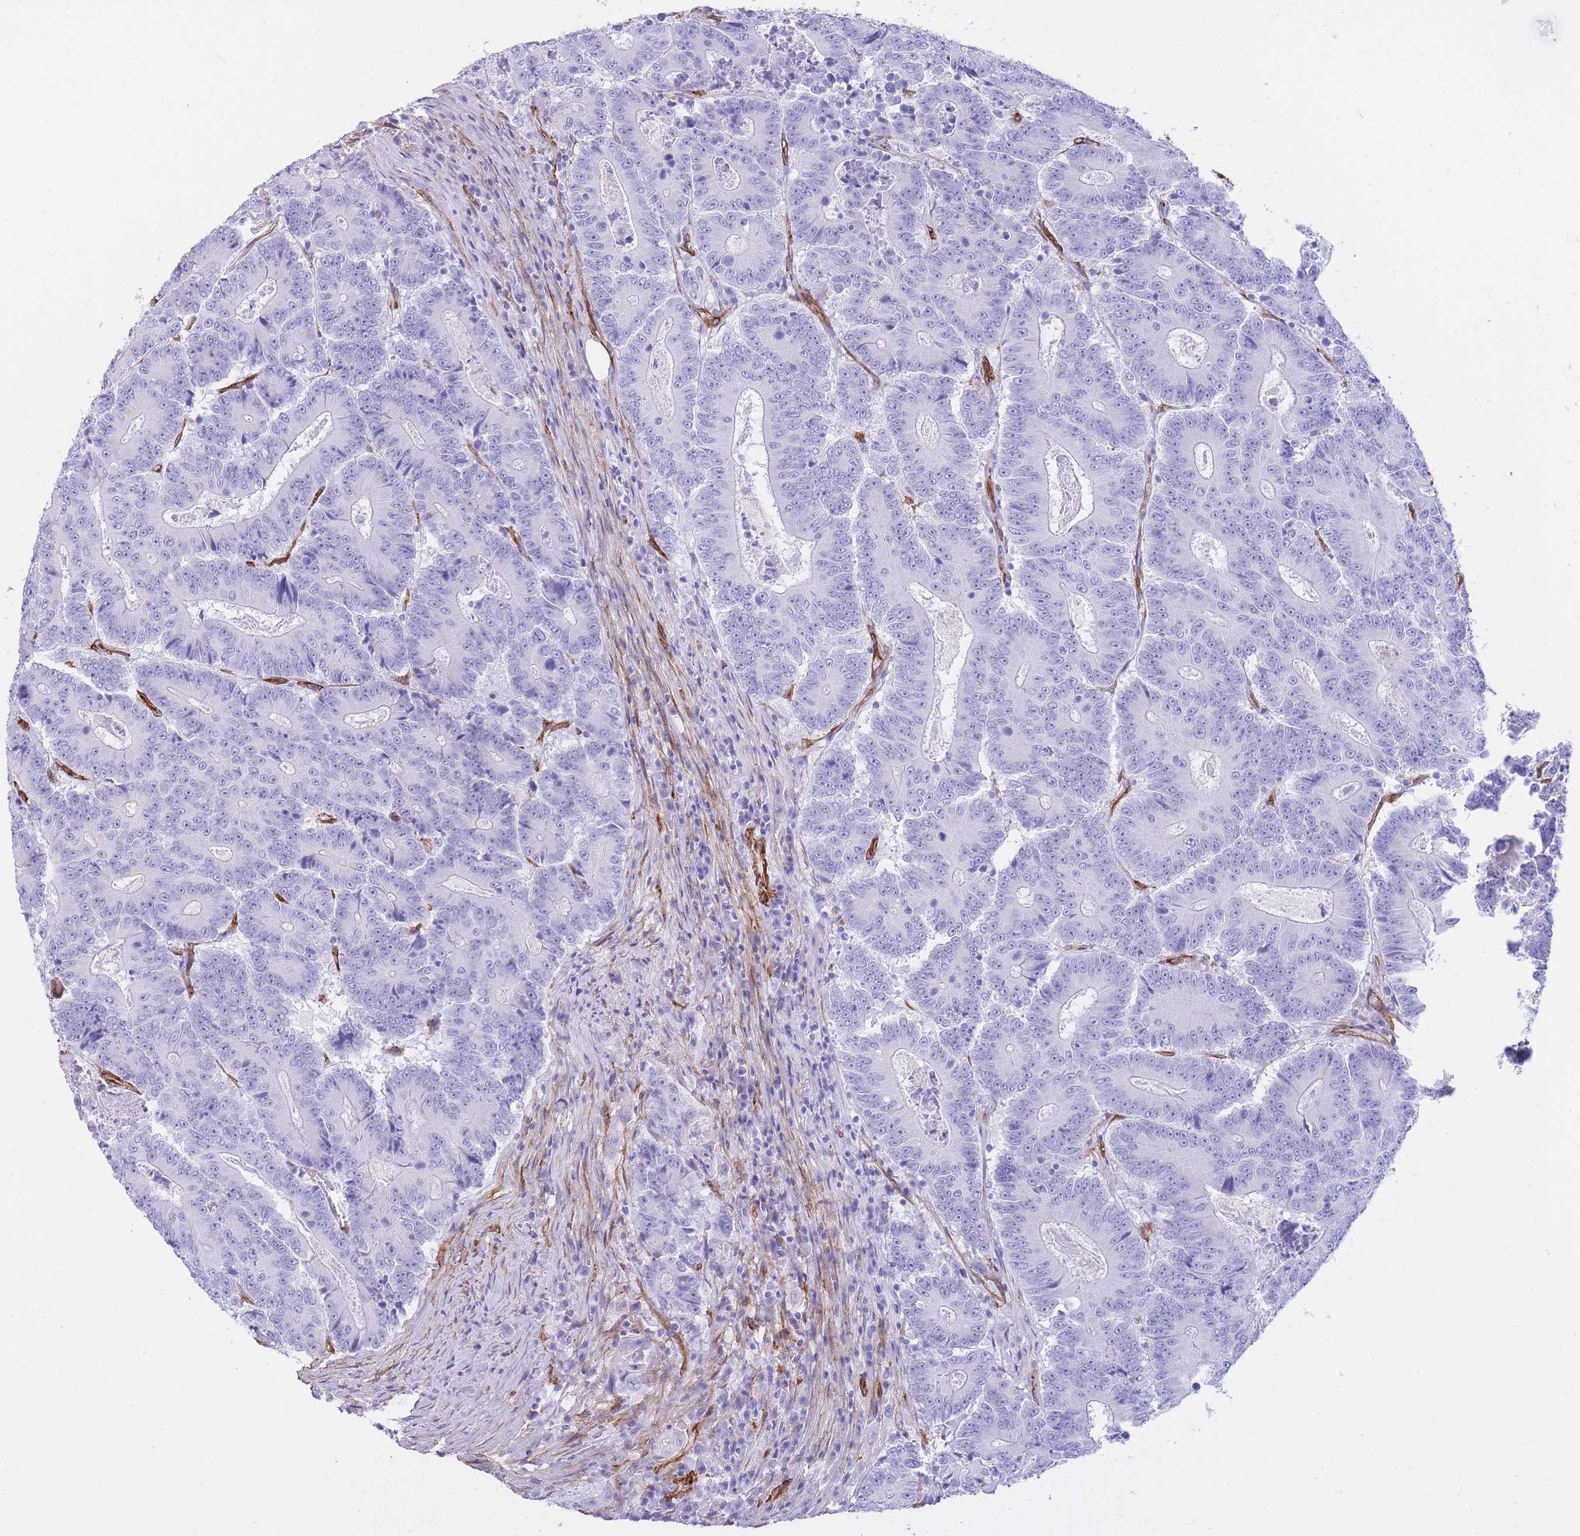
{"staining": {"intensity": "negative", "quantity": "none", "location": "none"}, "tissue": "colorectal cancer", "cell_type": "Tumor cells", "image_type": "cancer", "snomed": [{"axis": "morphology", "description": "Adenocarcinoma, NOS"}, {"axis": "topography", "description": "Colon"}], "caption": "Immunohistochemistry (IHC) image of neoplastic tissue: human colorectal cancer (adenocarcinoma) stained with DAB demonstrates no significant protein positivity in tumor cells.", "gene": "CAVIN1", "patient": {"sex": "male", "age": 83}}